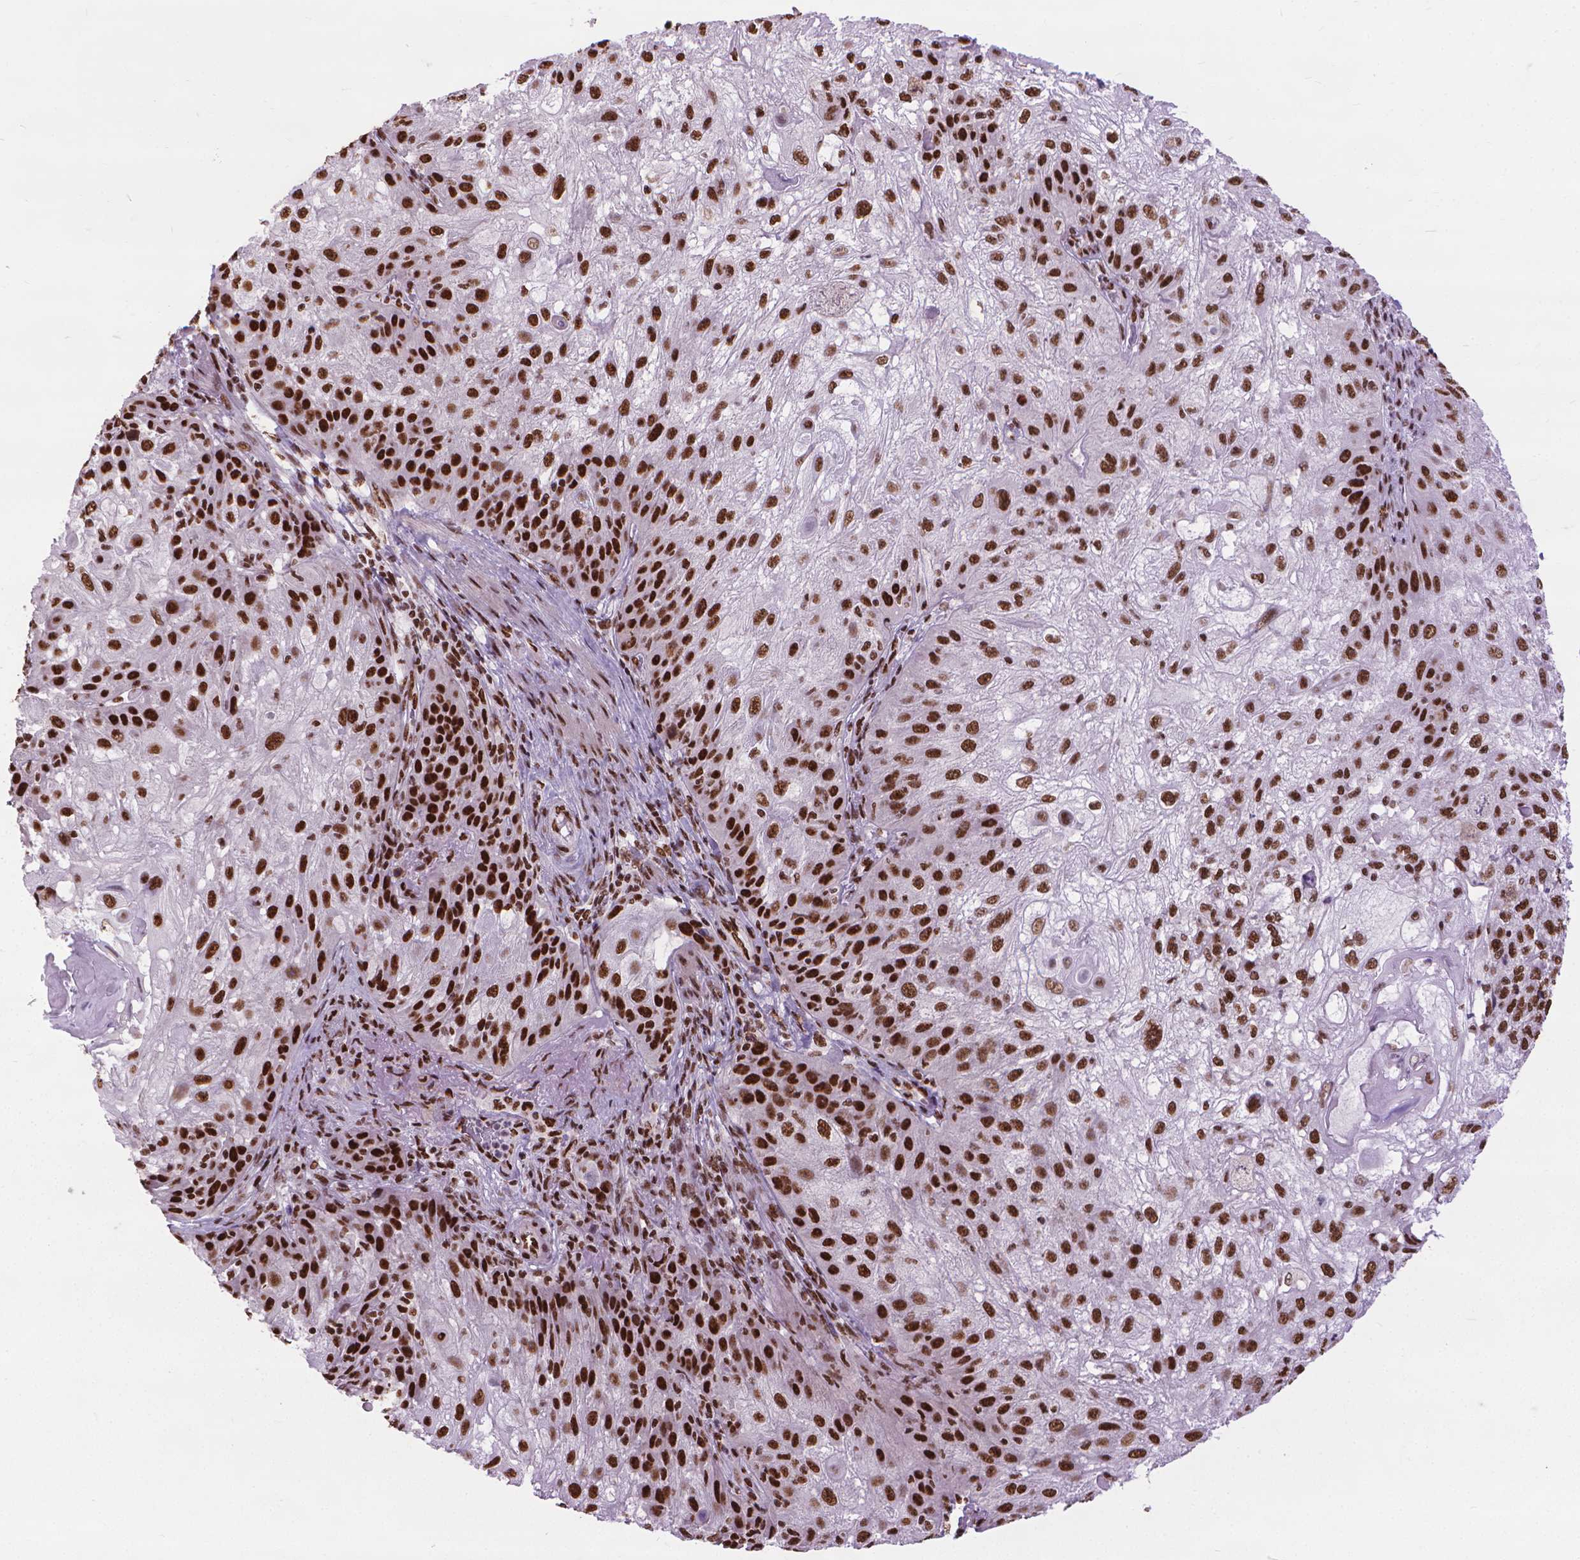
{"staining": {"intensity": "strong", "quantity": ">75%", "location": "nuclear"}, "tissue": "skin cancer", "cell_type": "Tumor cells", "image_type": "cancer", "snomed": [{"axis": "morphology", "description": "Normal tissue, NOS"}, {"axis": "morphology", "description": "Squamous cell carcinoma, NOS"}, {"axis": "topography", "description": "Skin"}], "caption": "Brown immunohistochemical staining in human skin cancer (squamous cell carcinoma) displays strong nuclear expression in about >75% of tumor cells. The staining was performed using DAB to visualize the protein expression in brown, while the nuclei were stained in blue with hematoxylin (Magnification: 20x).", "gene": "AKAP8", "patient": {"sex": "female", "age": 83}}